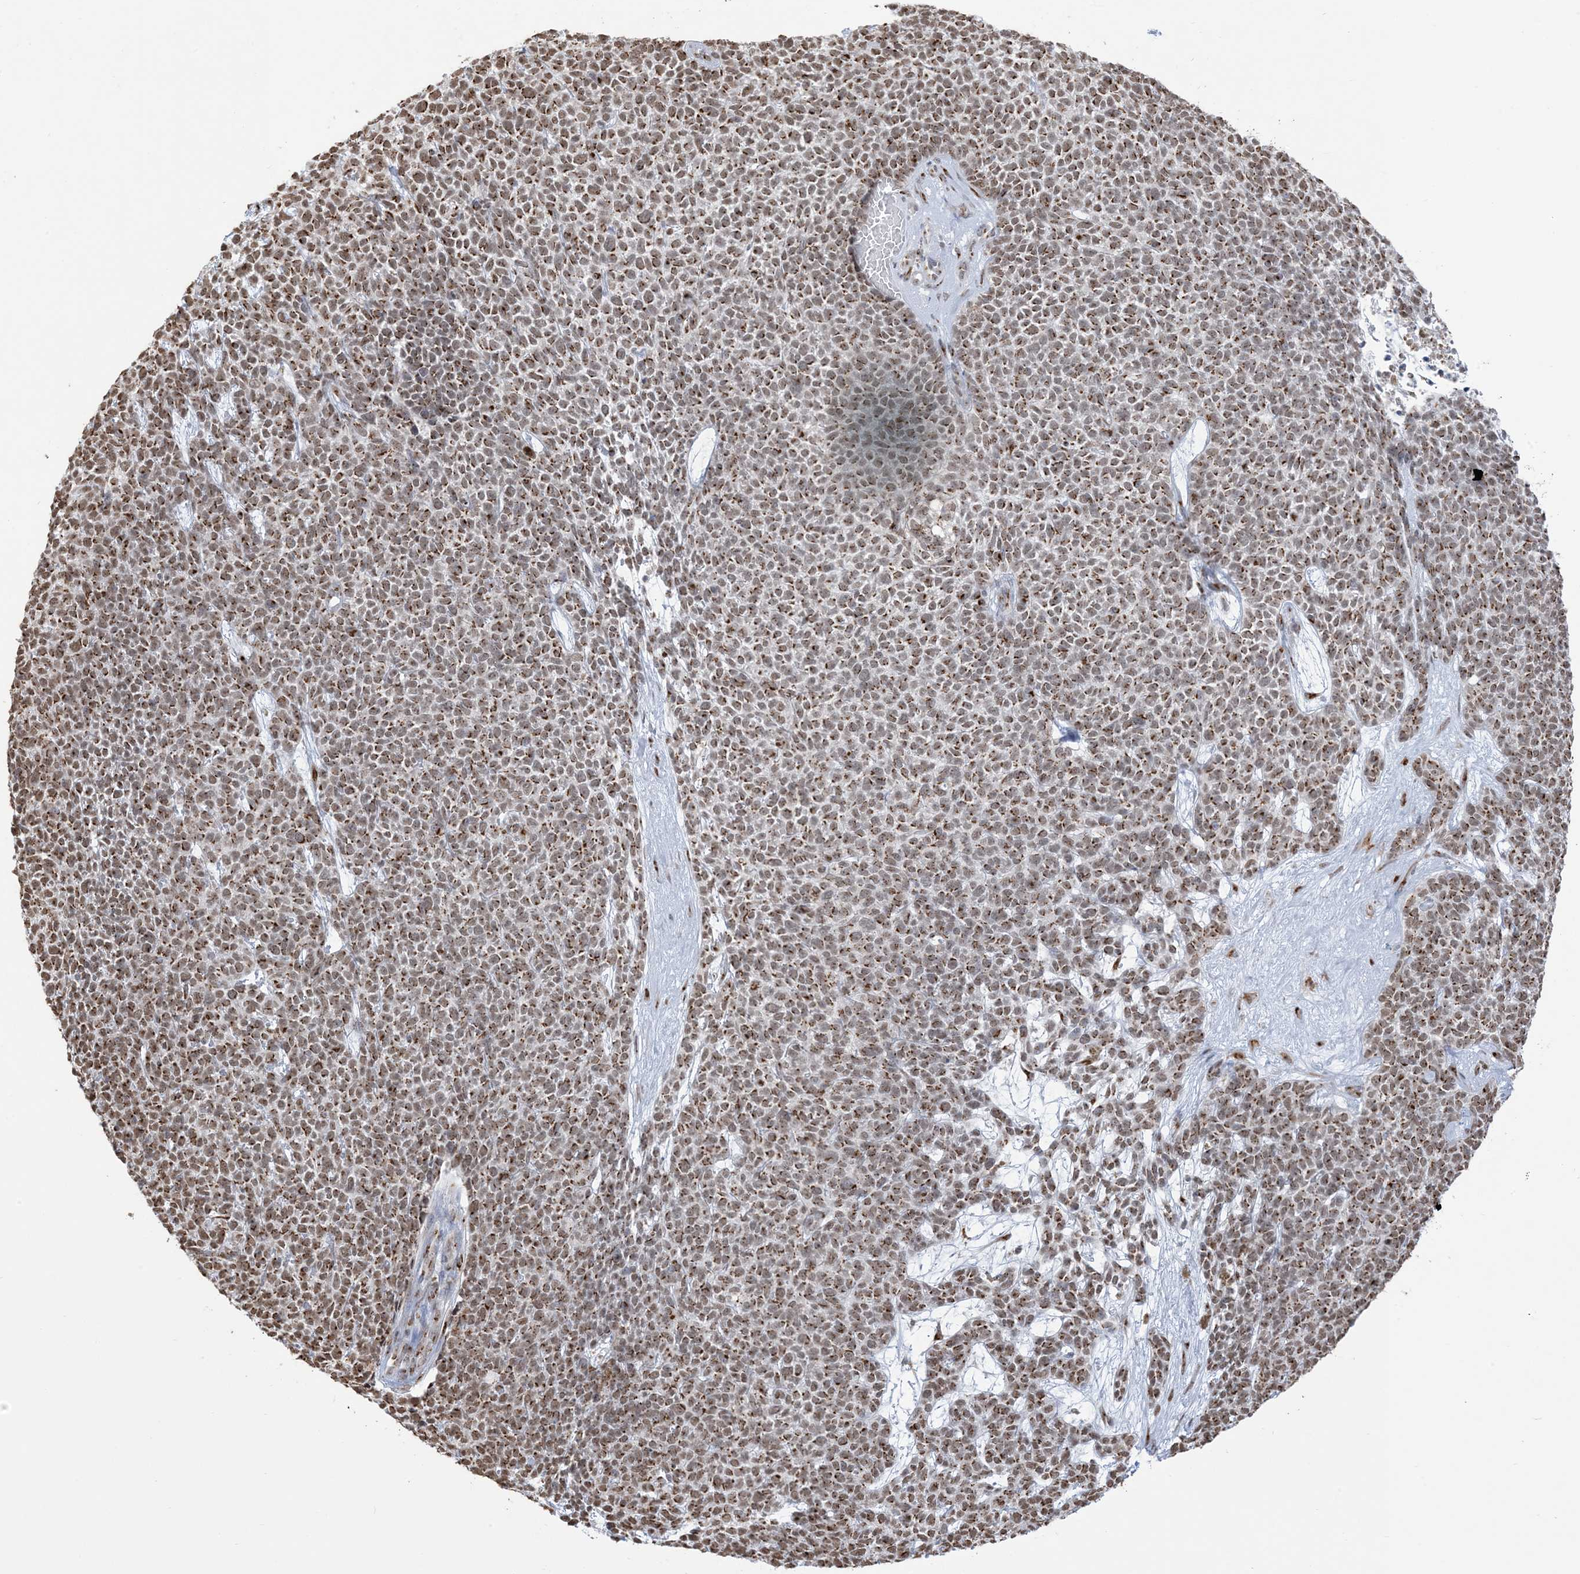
{"staining": {"intensity": "moderate", "quantity": ">75%", "location": "cytoplasmic/membranous,nuclear"}, "tissue": "skin cancer", "cell_type": "Tumor cells", "image_type": "cancer", "snomed": [{"axis": "morphology", "description": "Basal cell carcinoma"}, {"axis": "topography", "description": "Skin"}], "caption": "Immunohistochemistry photomicrograph of neoplastic tissue: skin cancer (basal cell carcinoma) stained using IHC exhibits medium levels of moderate protein expression localized specifically in the cytoplasmic/membranous and nuclear of tumor cells, appearing as a cytoplasmic/membranous and nuclear brown color.", "gene": "GPR107", "patient": {"sex": "female", "age": 84}}